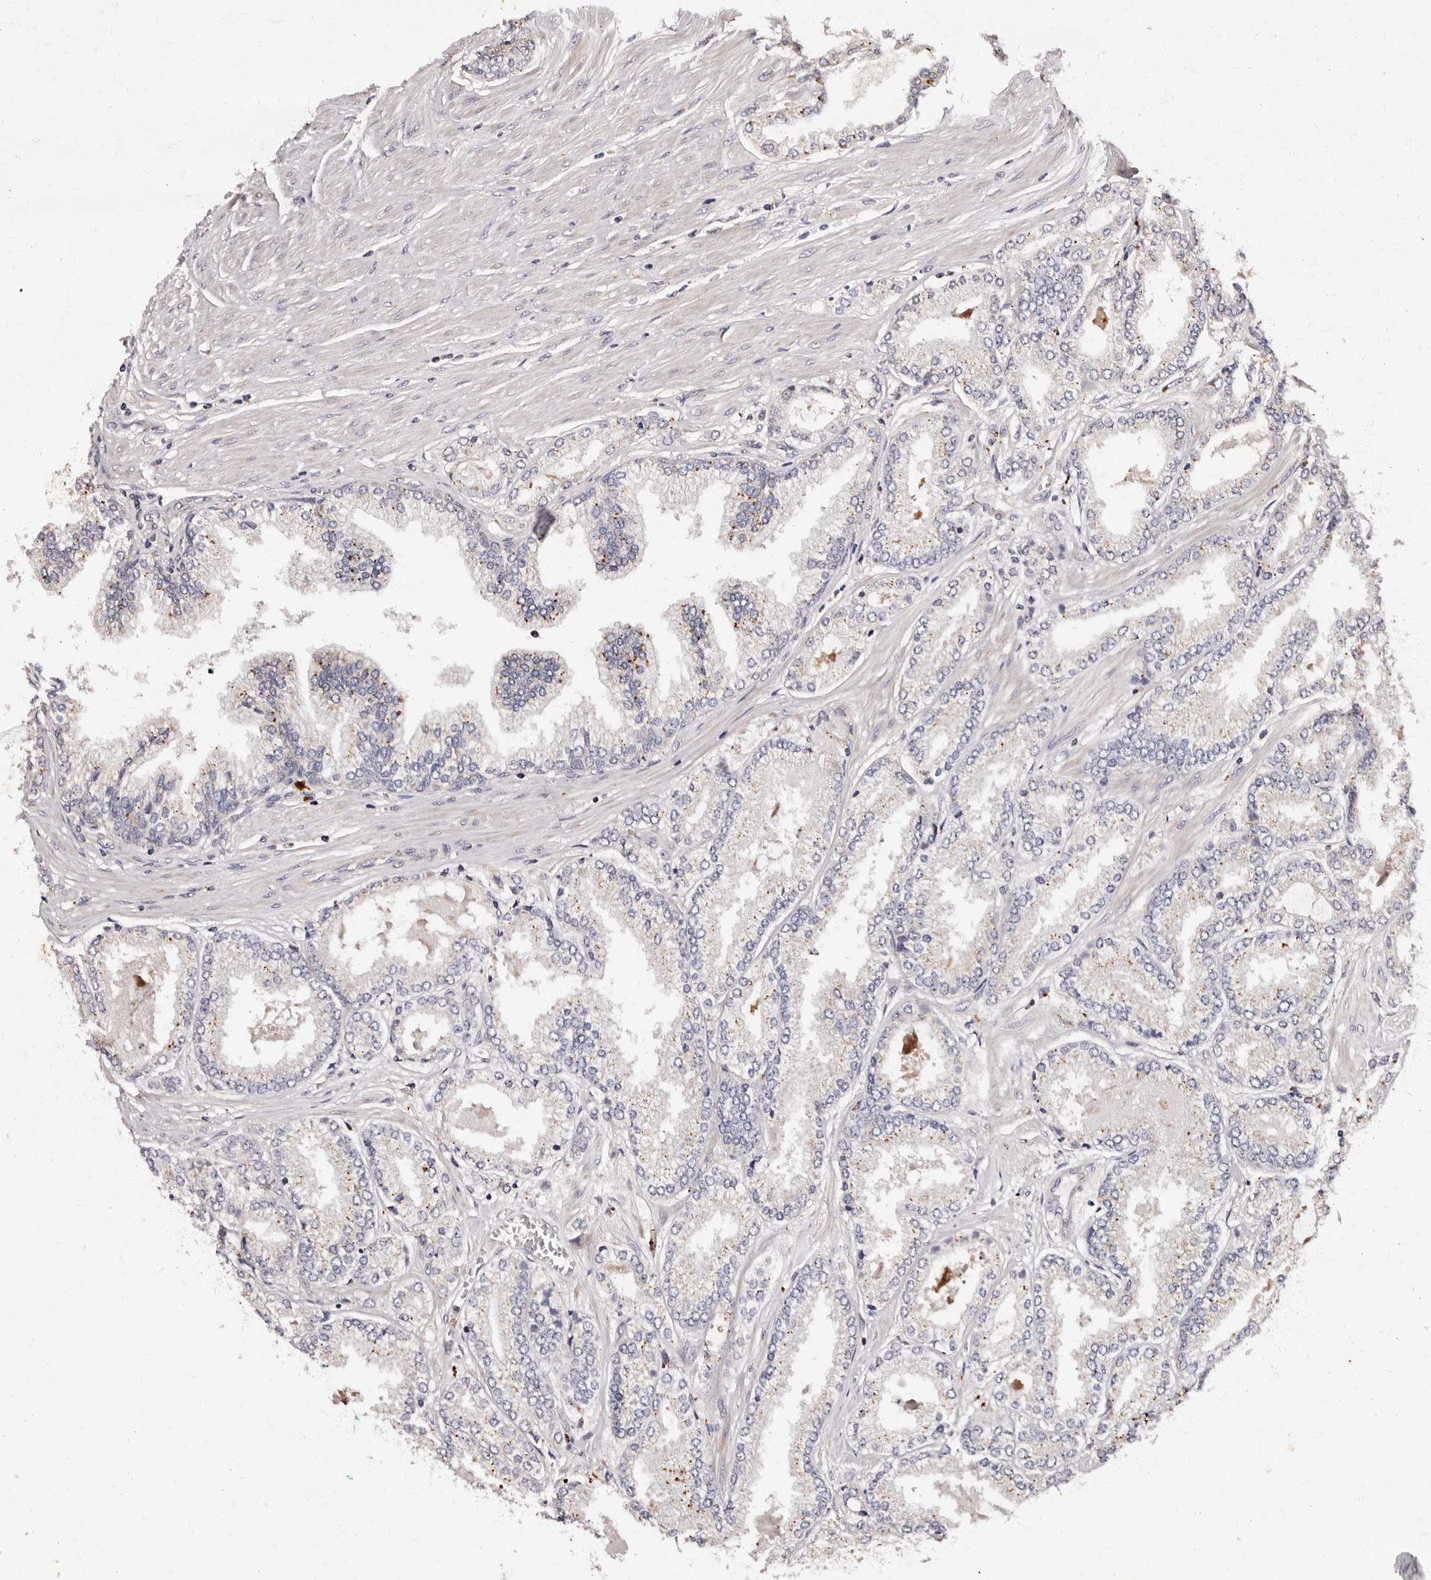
{"staining": {"intensity": "weak", "quantity": "<25%", "location": "cytoplasmic/membranous"}, "tissue": "prostate cancer", "cell_type": "Tumor cells", "image_type": "cancer", "snomed": [{"axis": "morphology", "description": "Adenocarcinoma, Low grade"}, {"axis": "topography", "description": "Prostate"}], "caption": "Immunohistochemical staining of prostate cancer shows no significant staining in tumor cells.", "gene": "ADCK5", "patient": {"sex": "male", "age": 62}}